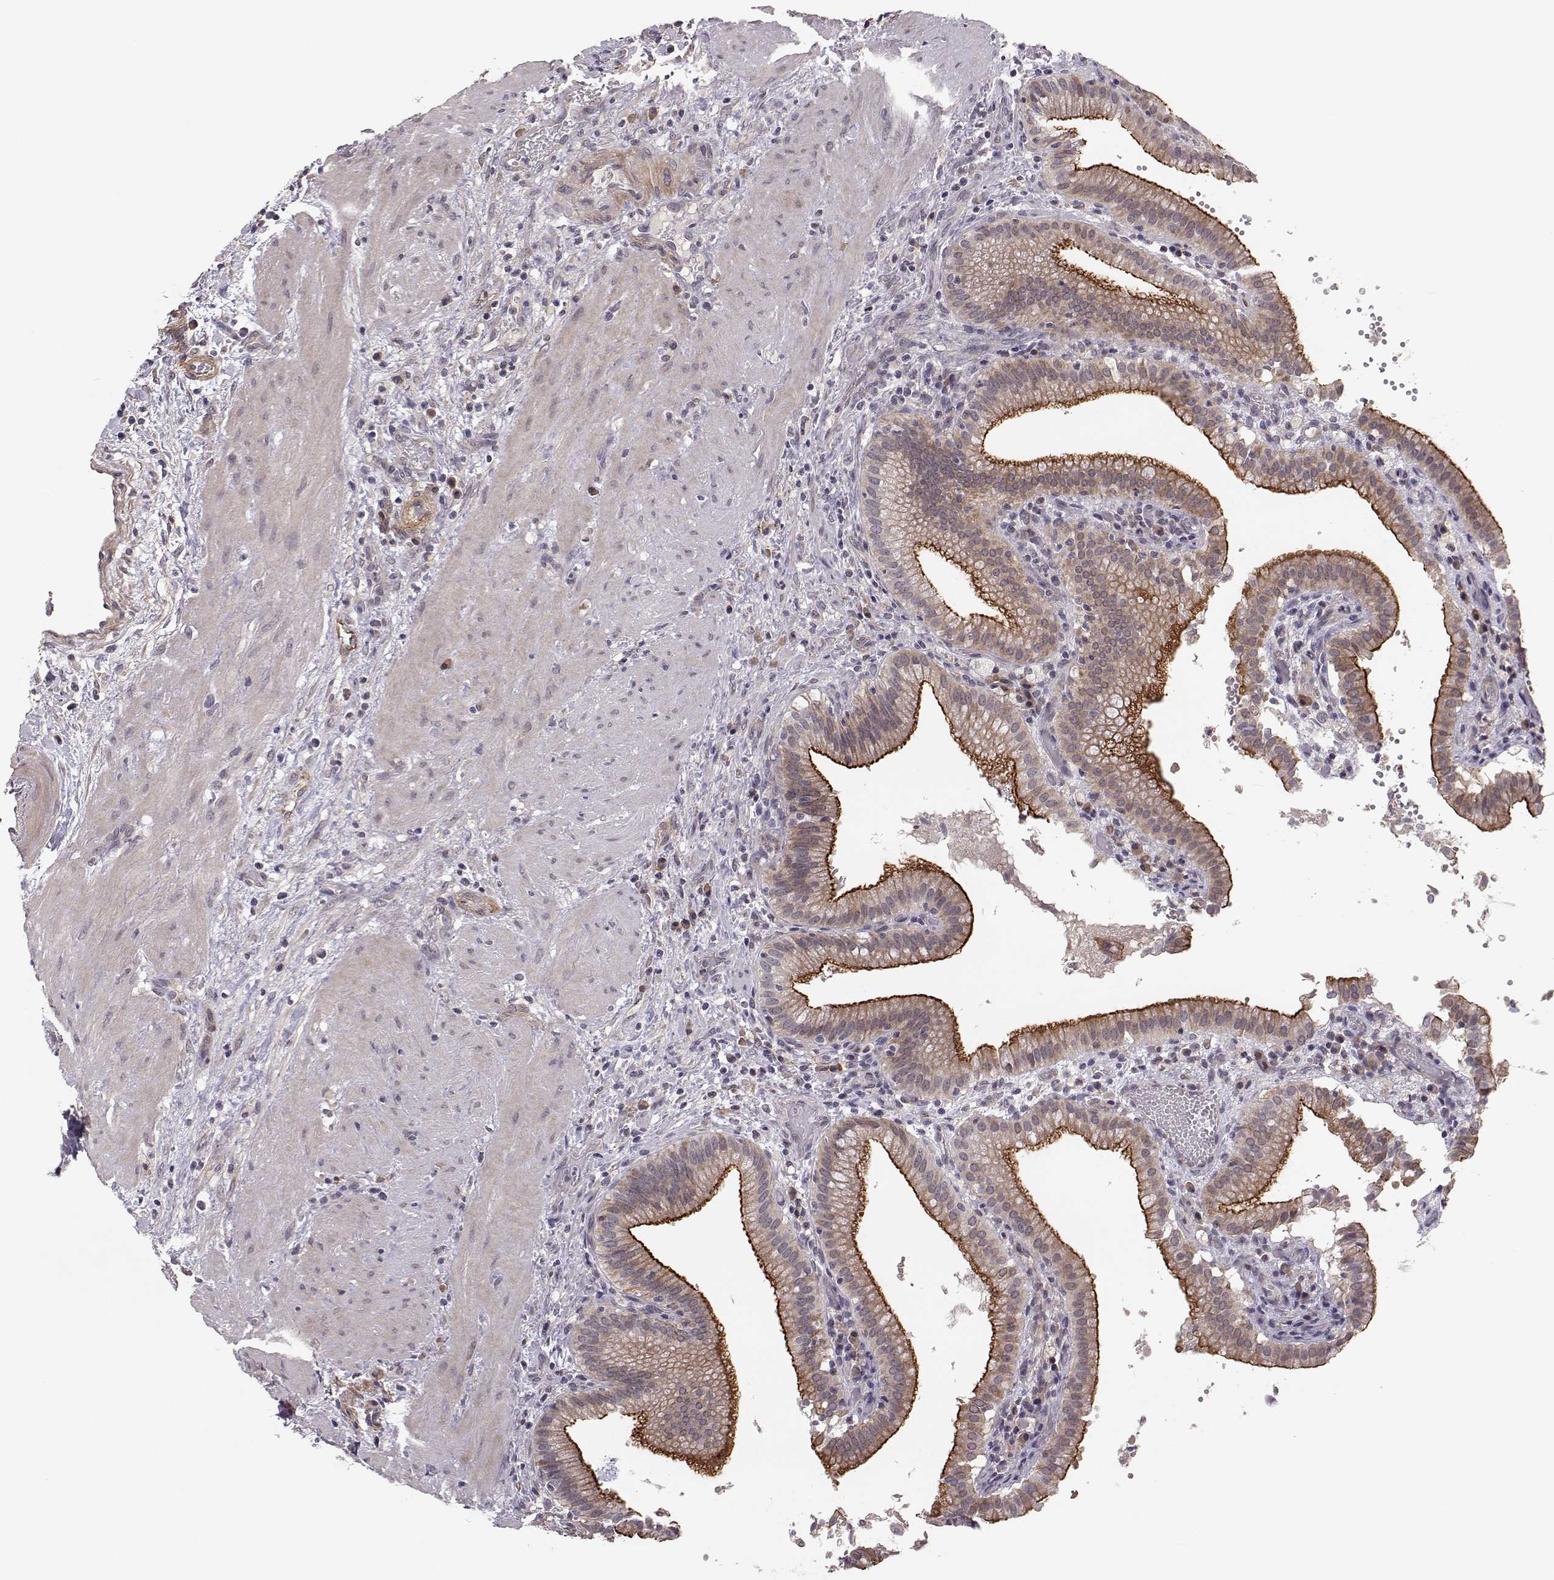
{"staining": {"intensity": "moderate", "quantity": "25%-75%", "location": "cytoplasmic/membranous"}, "tissue": "gallbladder", "cell_type": "Glandular cells", "image_type": "normal", "snomed": [{"axis": "morphology", "description": "Normal tissue, NOS"}, {"axis": "topography", "description": "Gallbladder"}], "caption": "Moderate cytoplasmic/membranous positivity for a protein is appreciated in about 25%-75% of glandular cells of normal gallbladder using immunohistochemistry.", "gene": "PLEKHG3", "patient": {"sex": "male", "age": 42}}